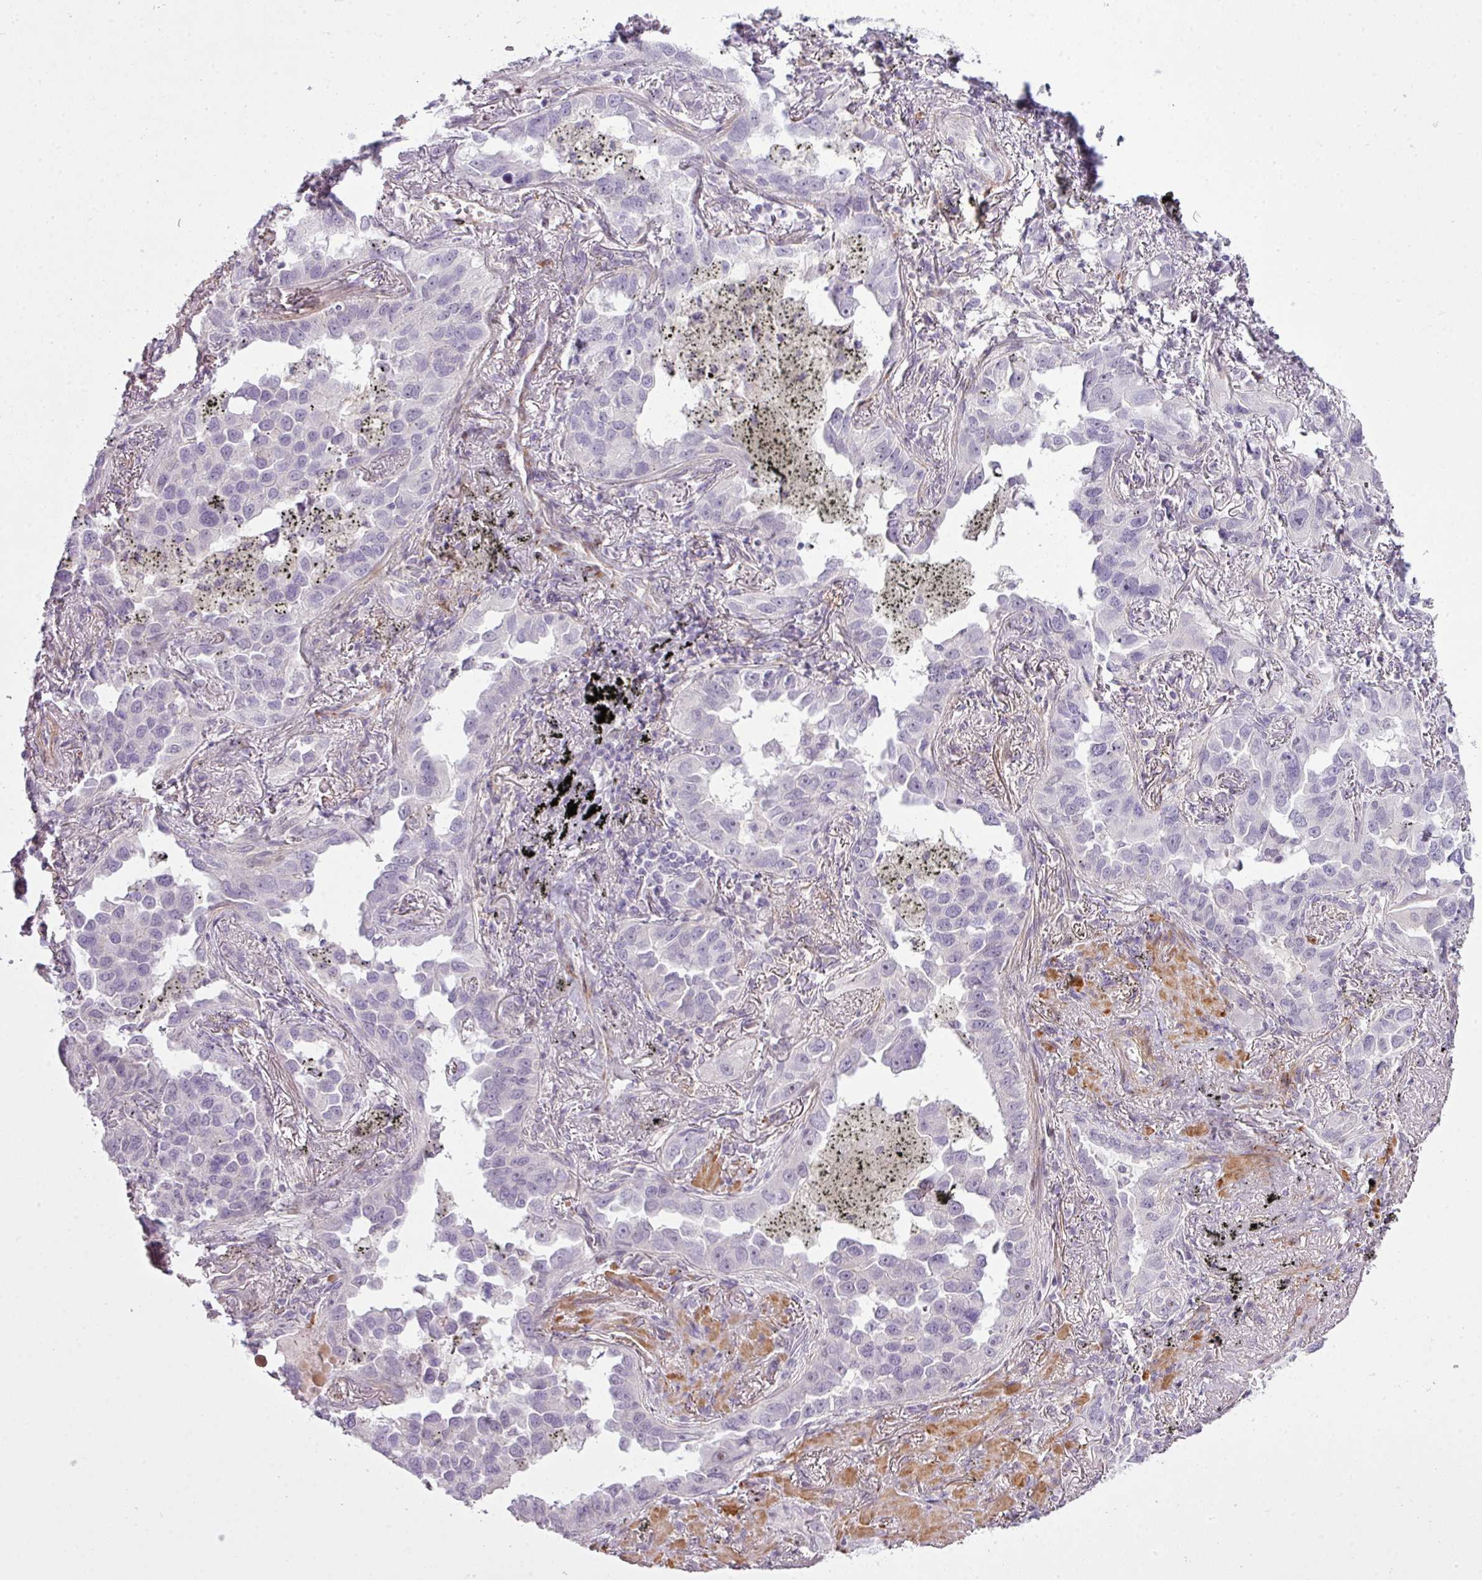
{"staining": {"intensity": "negative", "quantity": "none", "location": "none"}, "tissue": "lung cancer", "cell_type": "Tumor cells", "image_type": "cancer", "snomed": [{"axis": "morphology", "description": "Adenocarcinoma, NOS"}, {"axis": "topography", "description": "Lung"}], "caption": "DAB immunohistochemical staining of human lung cancer reveals no significant staining in tumor cells.", "gene": "ZNF688", "patient": {"sex": "male", "age": 67}}